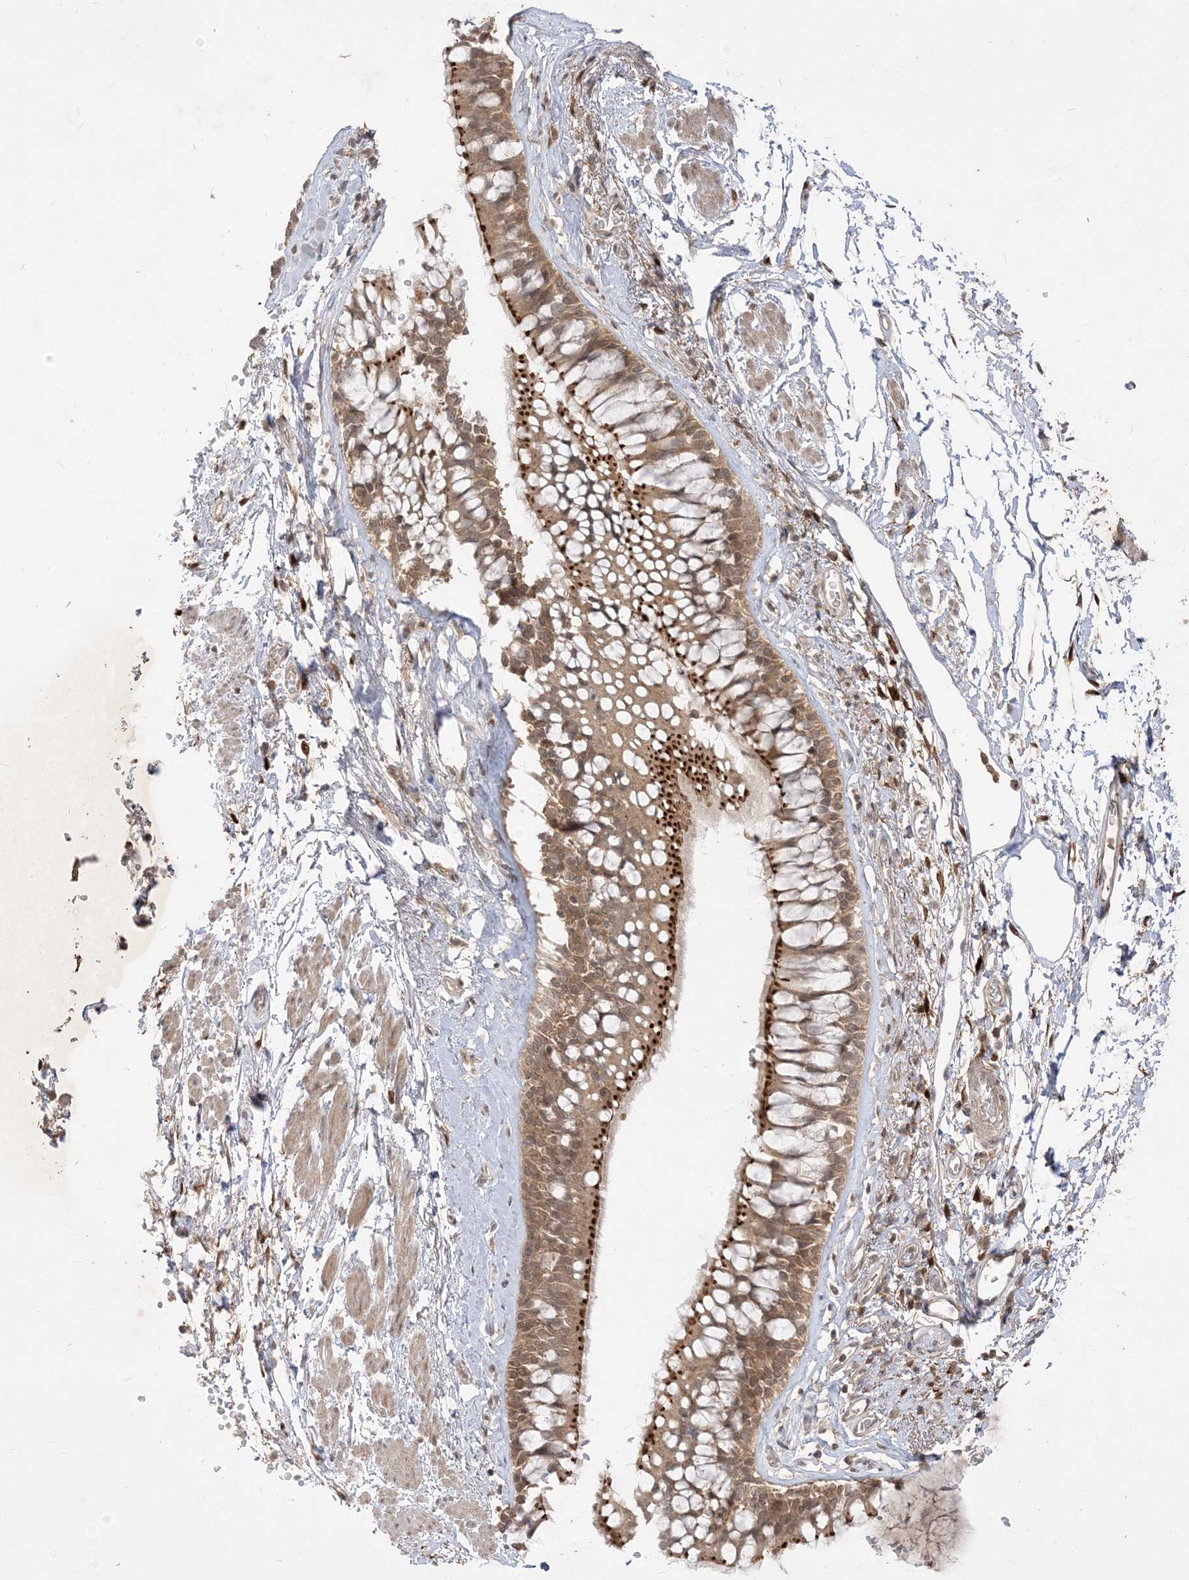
{"staining": {"intensity": "strong", "quantity": ">75%", "location": "cytoplasmic/membranous"}, "tissue": "bronchus", "cell_type": "Respiratory epithelial cells", "image_type": "normal", "snomed": [{"axis": "morphology", "description": "Normal tissue, NOS"}, {"axis": "morphology", "description": "Inflammation, NOS"}, {"axis": "topography", "description": "Cartilage tissue"}, {"axis": "topography", "description": "Bronchus"}, {"axis": "topography", "description": "Lung"}], "caption": "Strong cytoplasmic/membranous expression is appreciated in about >75% of respiratory epithelial cells in benign bronchus.", "gene": "TBCC", "patient": {"sex": "female", "age": 64}}